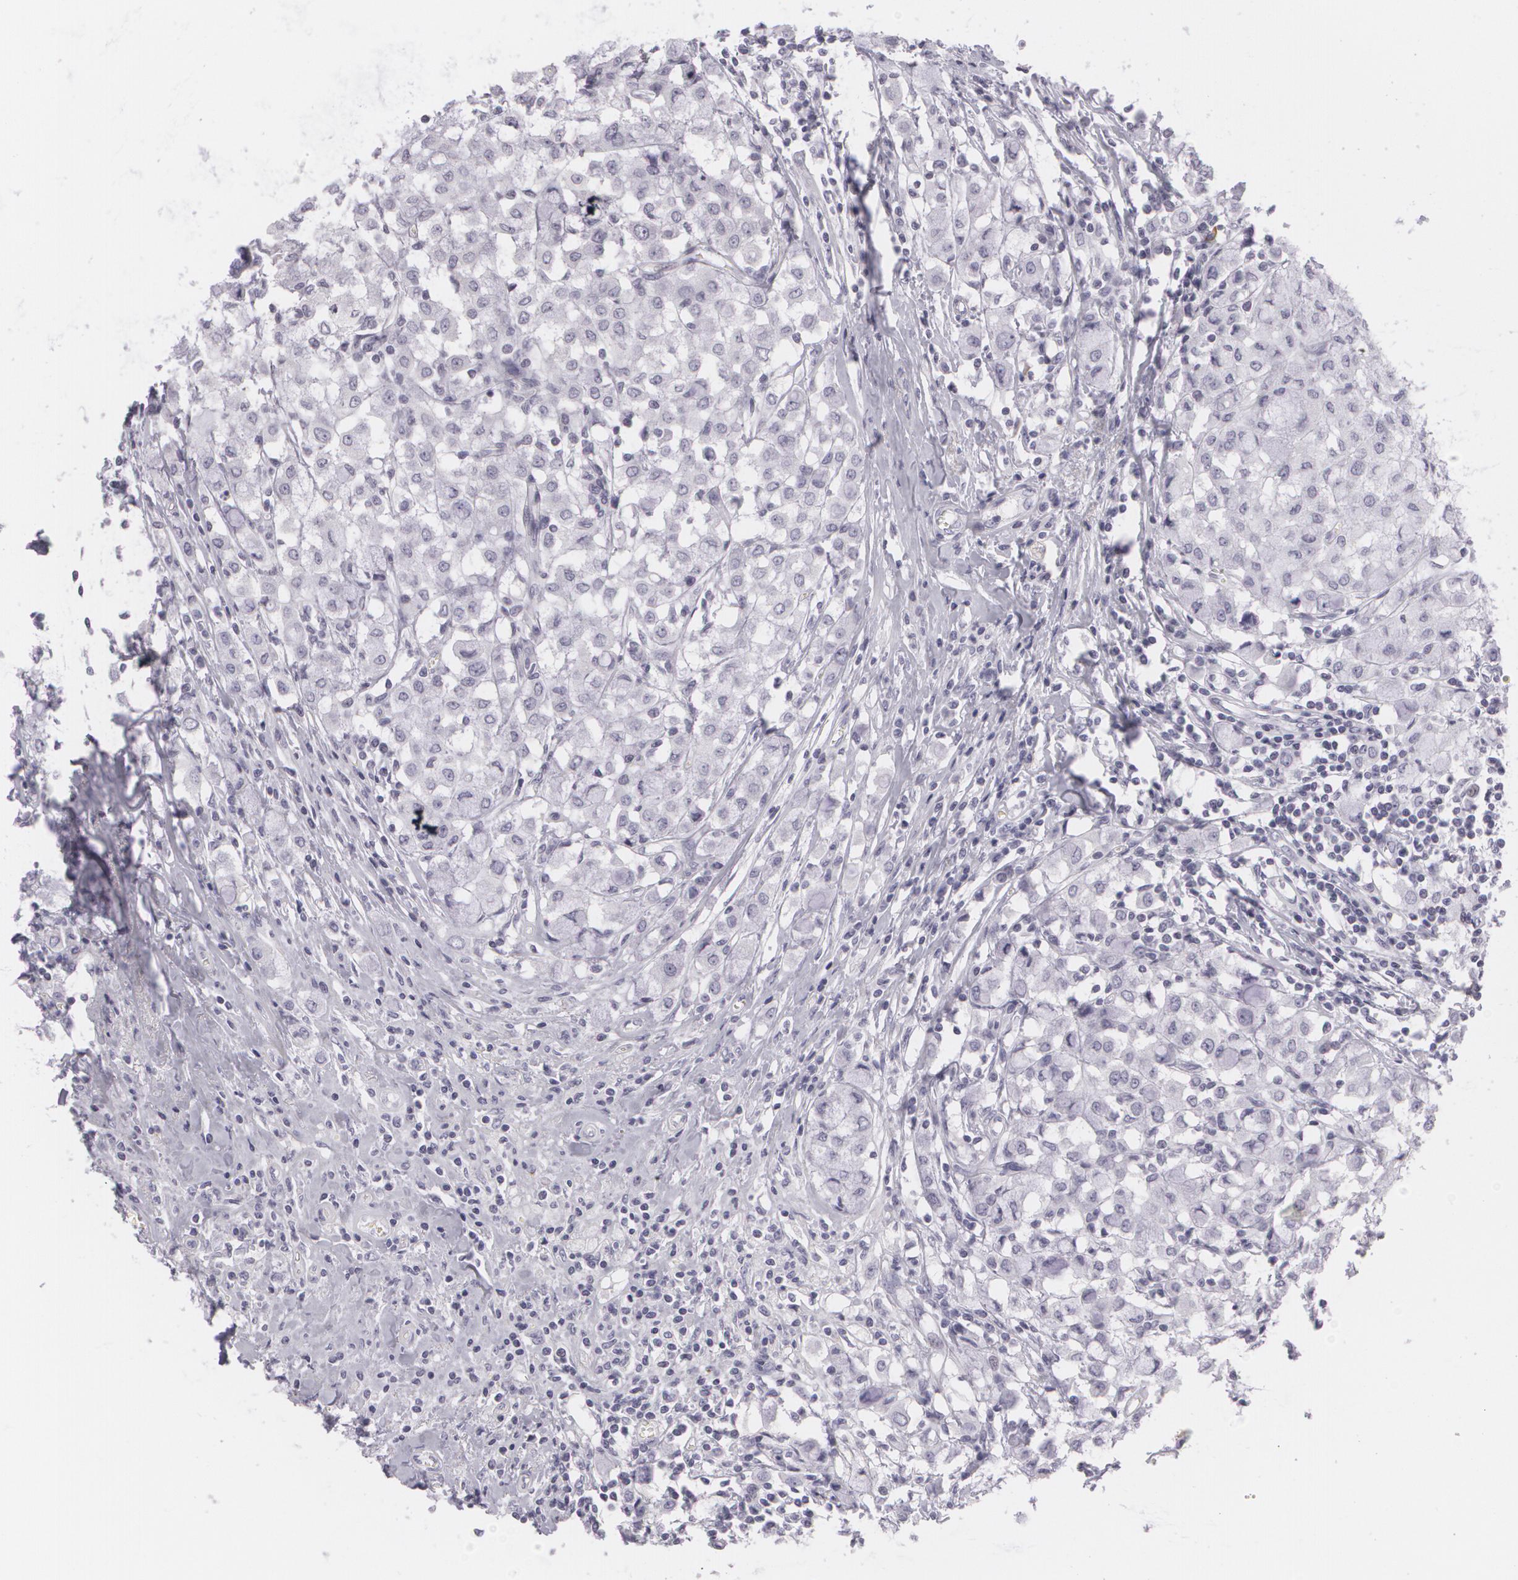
{"staining": {"intensity": "negative", "quantity": "none", "location": "none"}, "tissue": "breast cancer", "cell_type": "Tumor cells", "image_type": "cancer", "snomed": [{"axis": "morphology", "description": "Lobular carcinoma"}, {"axis": "topography", "description": "Breast"}], "caption": "Breast cancer (lobular carcinoma) was stained to show a protein in brown. There is no significant positivity in tumor cells.", "gene": "MAP2", "patient": {"sex": "female", "age": 85}}